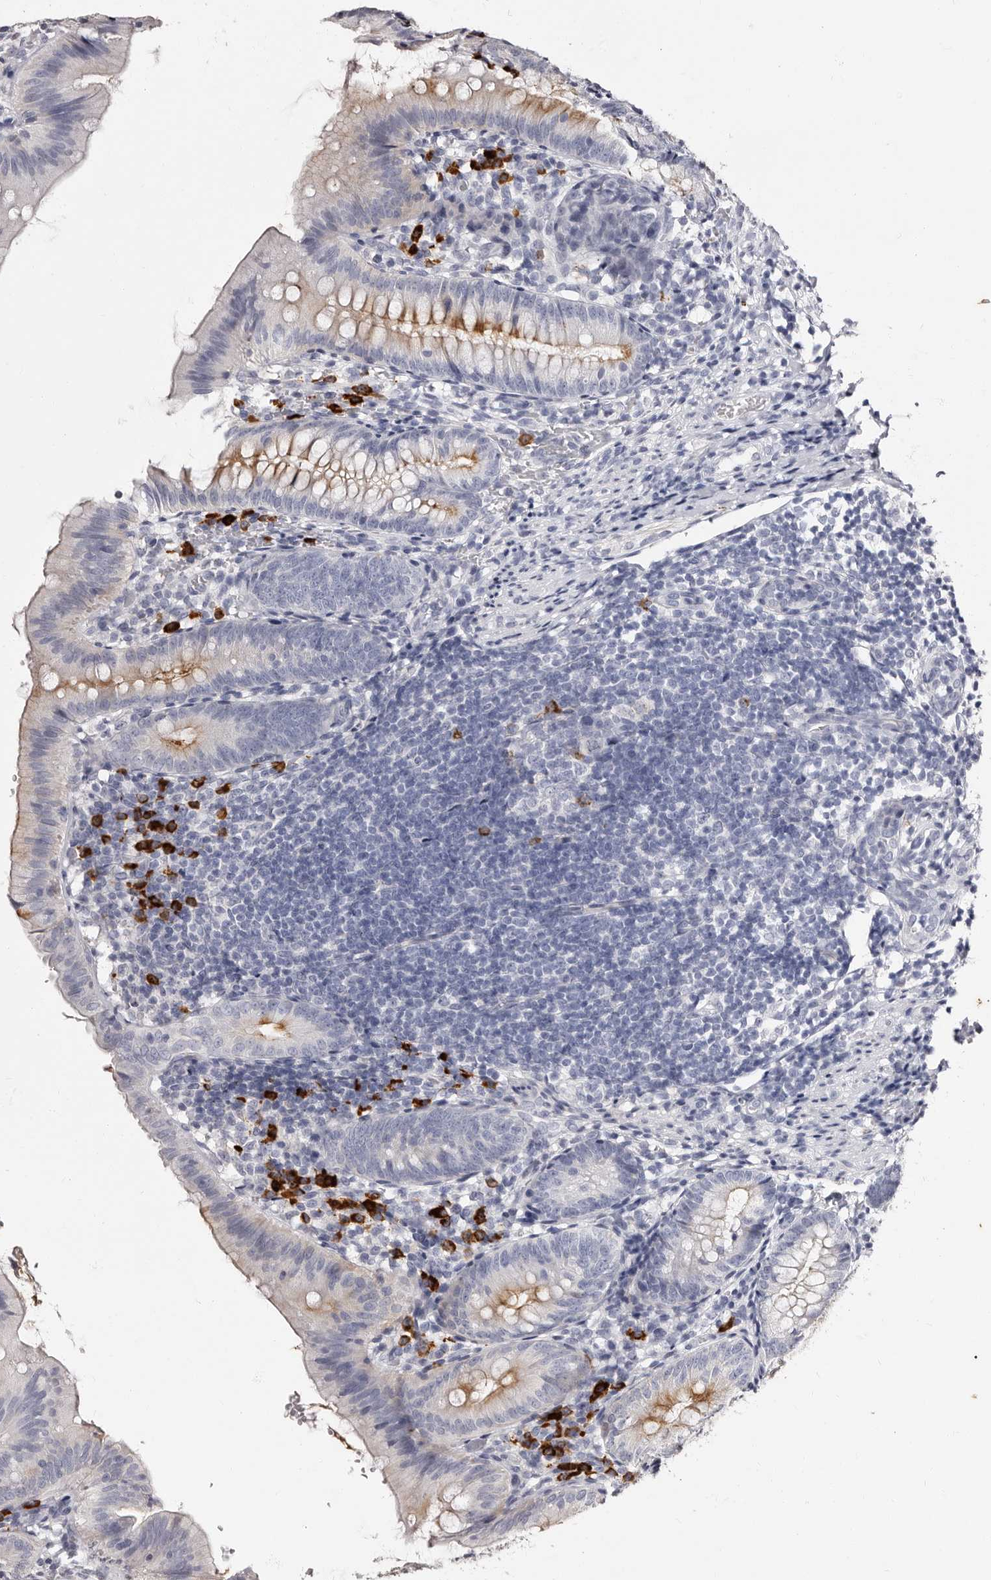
{"staining": {"intensity": "strong", "quantity": "25%-75%", "location": "cytoplasmic/membranous"}, "tissue": "appendix", "cell_type": "Glandular cells", "image_type": "normal", "snomed": [{"axis": "morphology", "description": "Normal tissue, NOS"}, {"axis": "topography", "description": "Appendix"}], "caption": "A brown stain labels strong cytoplasmic/membranous staining of a protein in glandular cells of benign appendix. The protein of interest is shown in brown color, while the nuclei are stained blue.", "gene": "TBC1D22B", "patient": {"sex": "male", "age": 1}}